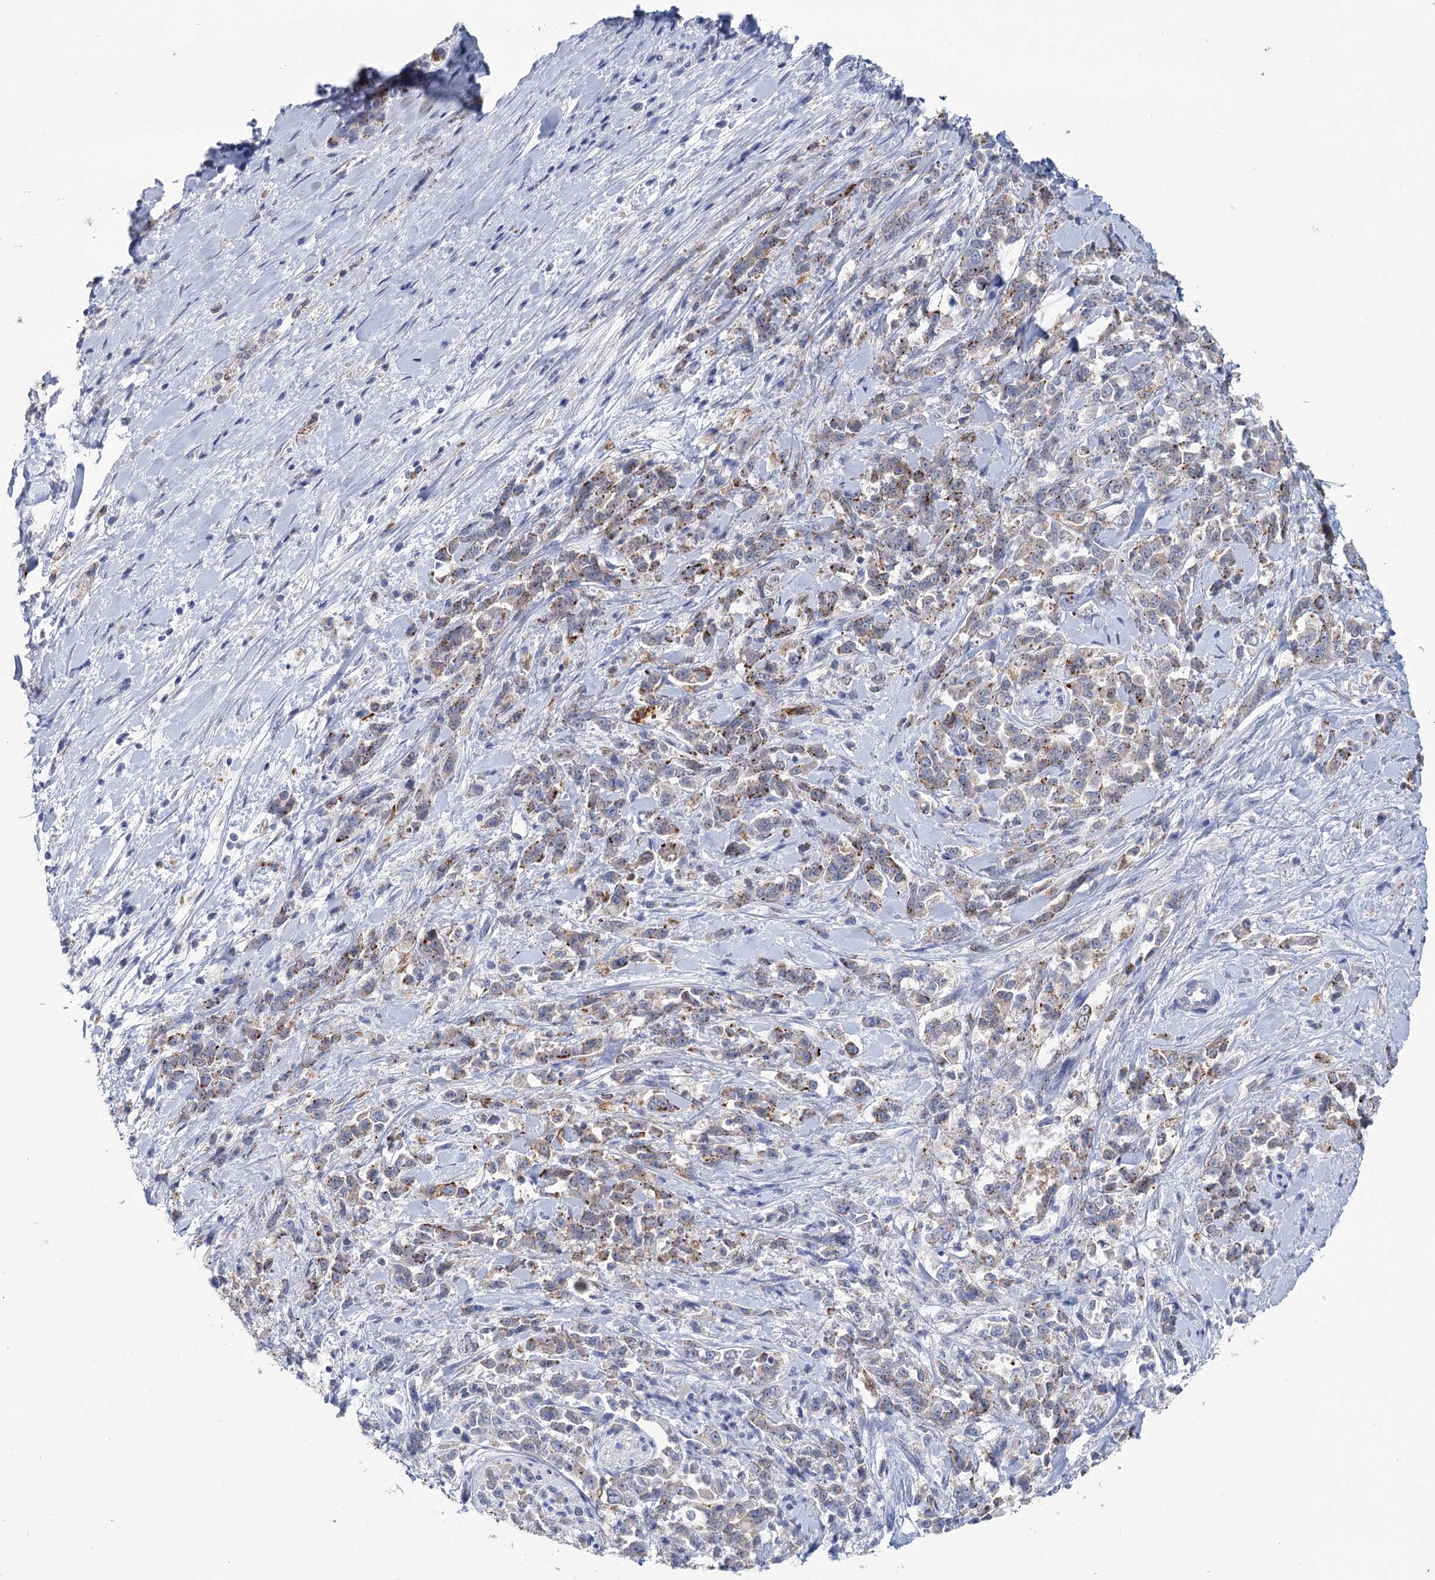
{"staining": {"intensity": "weak", "quantity": ">75%", "location": "cytoplasmic/membranous"}, "tissue": "pancreatic cancer", "cell_type": "Tumor cells", "image_type": "cancer", "snomed": [{"axis": "morphology", "description": "Normal tissue, NOS"}, {"axis": "morphology", "description": "Adenocarcinoma, NOS"}, {"axis": "topography", "description": "Pancreas"}], "caption": "Pancreatic adenocarcinoma was stained to show a protein in brown. There is low levels of weak cytoplasmic/membranous staining in about >75% of tumor cells.", "gene": "METTL7B", "patient": {"sex": "female", "age": 64}}